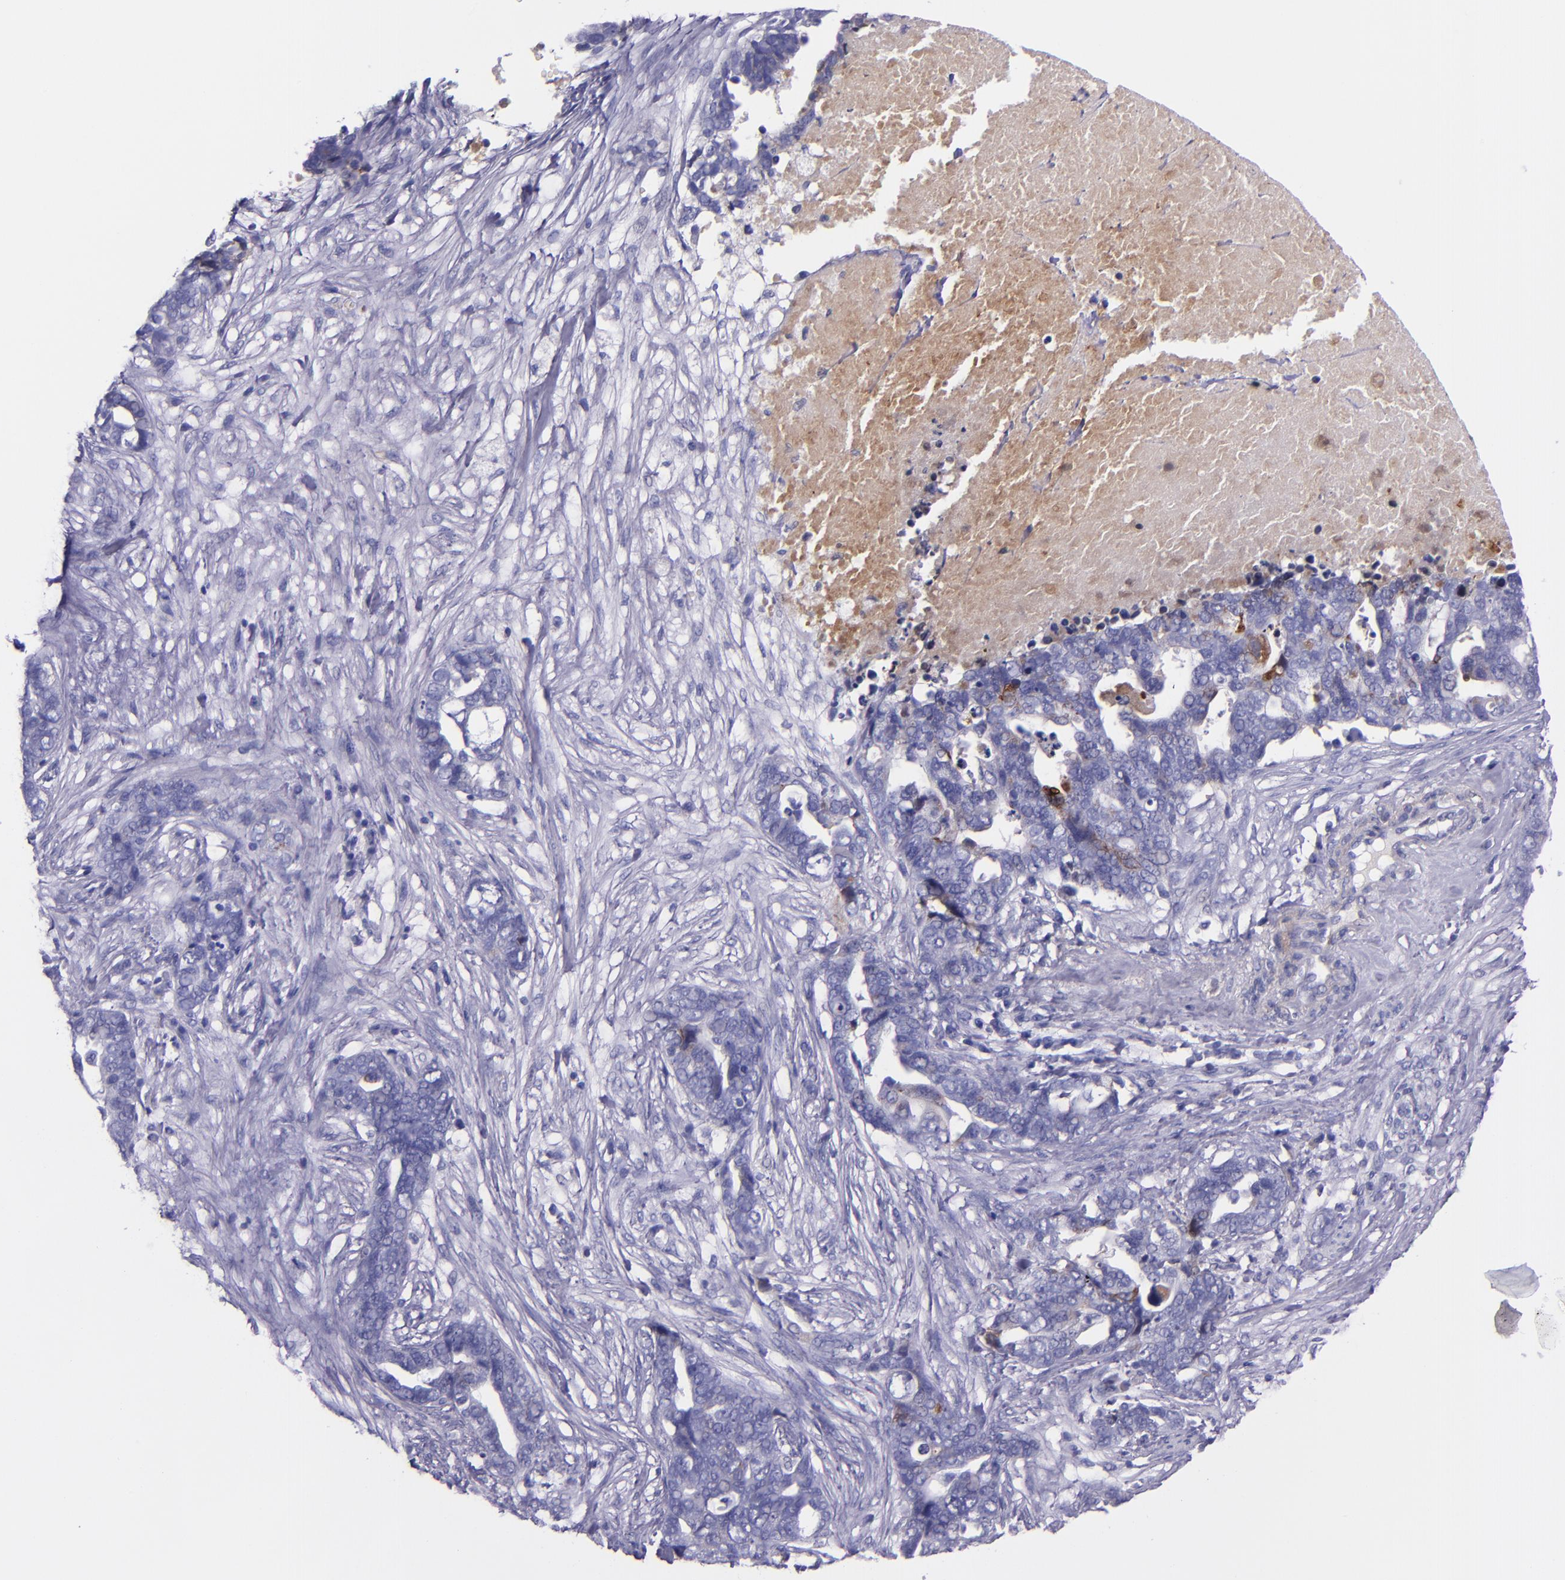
{"staining": {"intensity": "moderate", "quantity": "<25%", "location": "cytoplasmic/membranous"}, "tissue": "ovarian cancer", "cell_type": "Tumor cells", "image_type": "cancer", "snomed": [{"axis": "morphology", "description": "Normal tissue, NOS"}, {"axis": "morphology", "description": "Cystadenocarcinoma, serous, NOS"}, {"axis": "topography", "description": "Fallopian tube"}, {"axis": "topography", "description": "Ovary"}], "caption": "Moderate cytoplasmic/membranous expression for a protein is identified in about <25% of tumor cells of ovarian serous cystadenocarcinoma using immunohistochemistry.", "gene": "SLPI", "patient": {"sex": "female", "age": 56}}